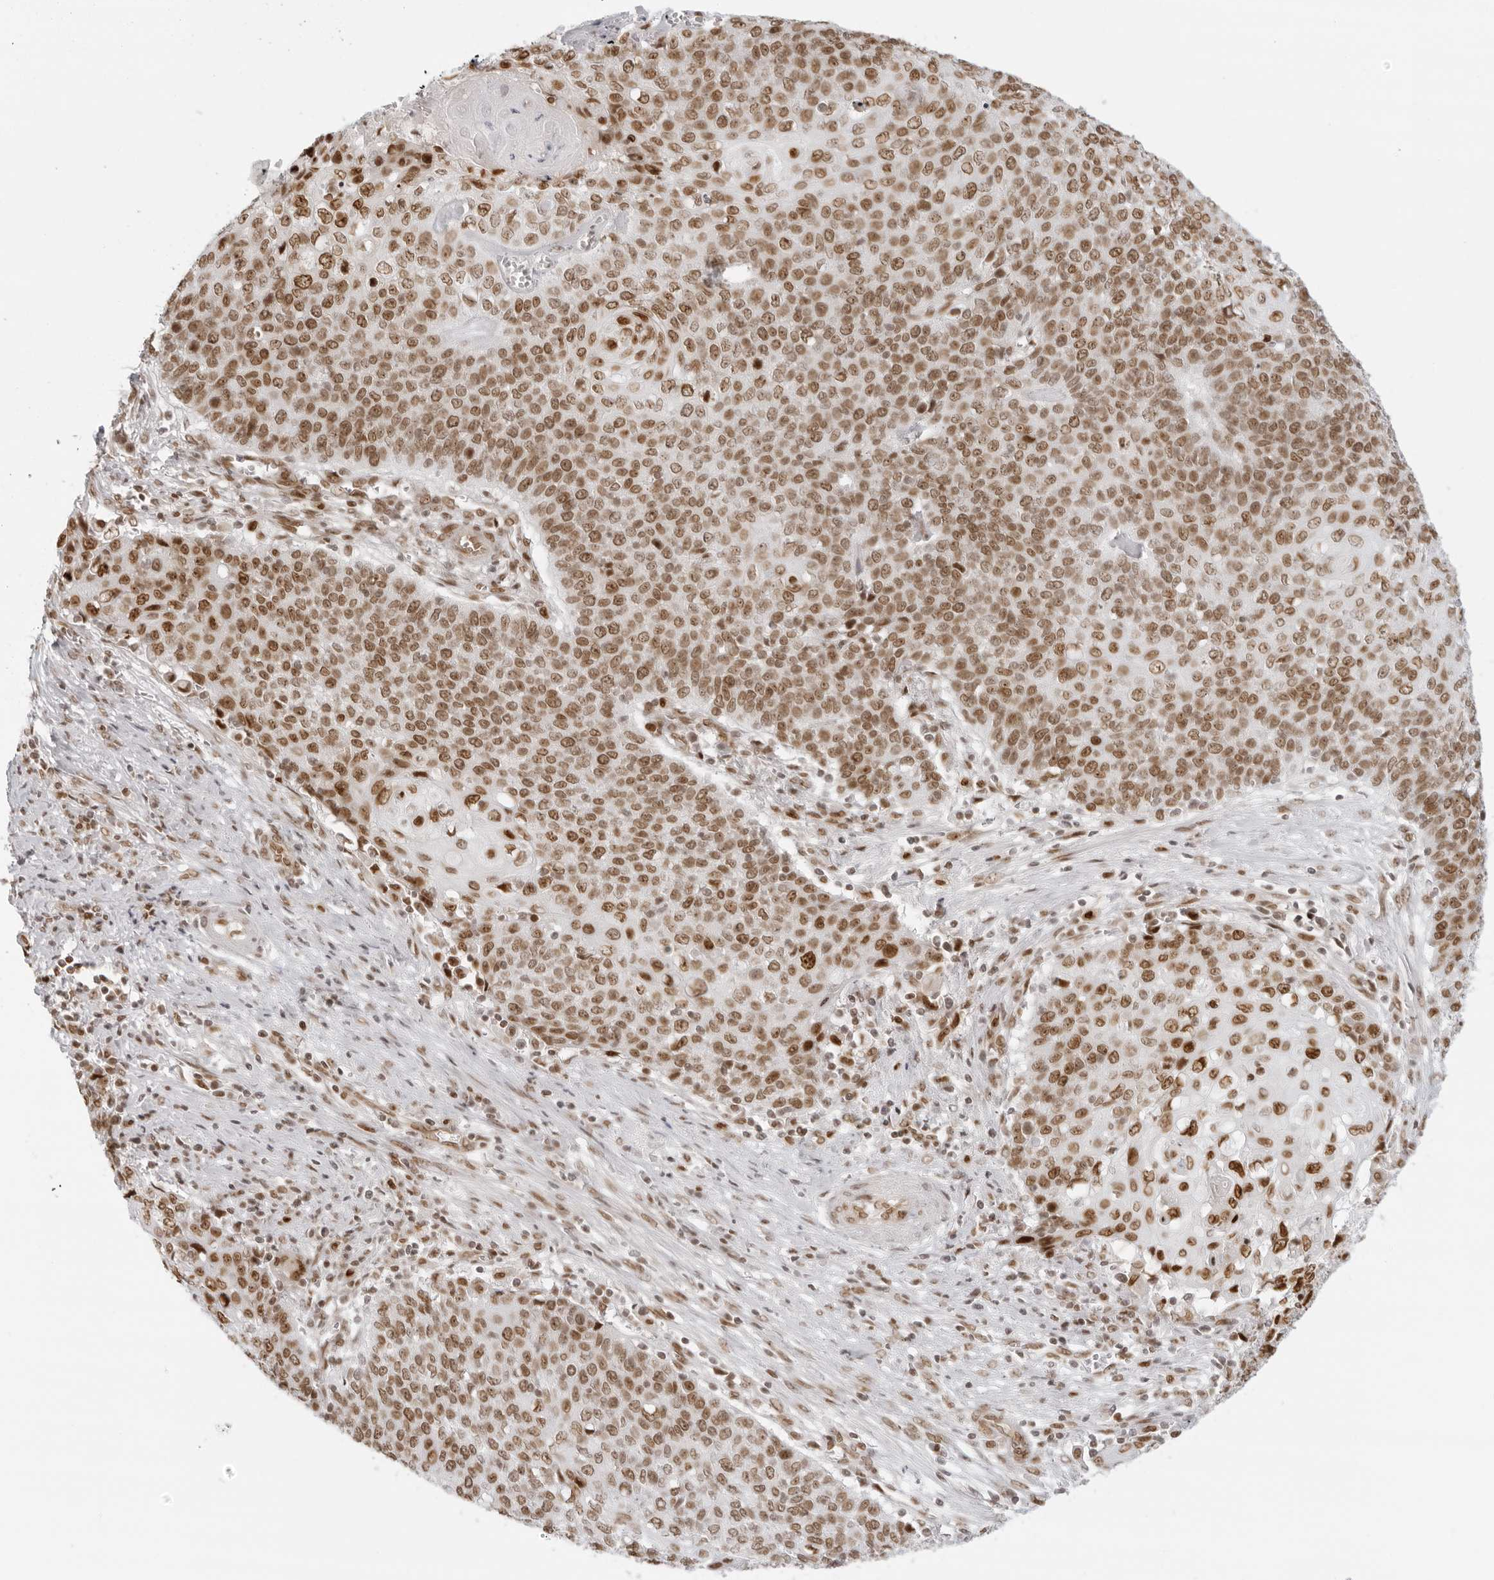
{"staining": {"intensity": "moderate", "quantity": ">75%", "location": "nuclear"}, "tissue": "cervical cancer", "cell_type": "Tumor cells", "image_type": "cancer", "snomed": [{"axis": "morphology", "description": "Squamous cell carcinoma, NOS"}, {"axis": "topography", "description": "Cervix"}], "caption": "Protein analysis of cervical squamous cell carcinoma tissue demonstrates moderate nuclear staining in about >75% of tumor cells. (DAB IHC, brown staining for protein, blue staining for nuclei).", "gene": "RCC1", "patient": {"sex": "female", "age": 39}}